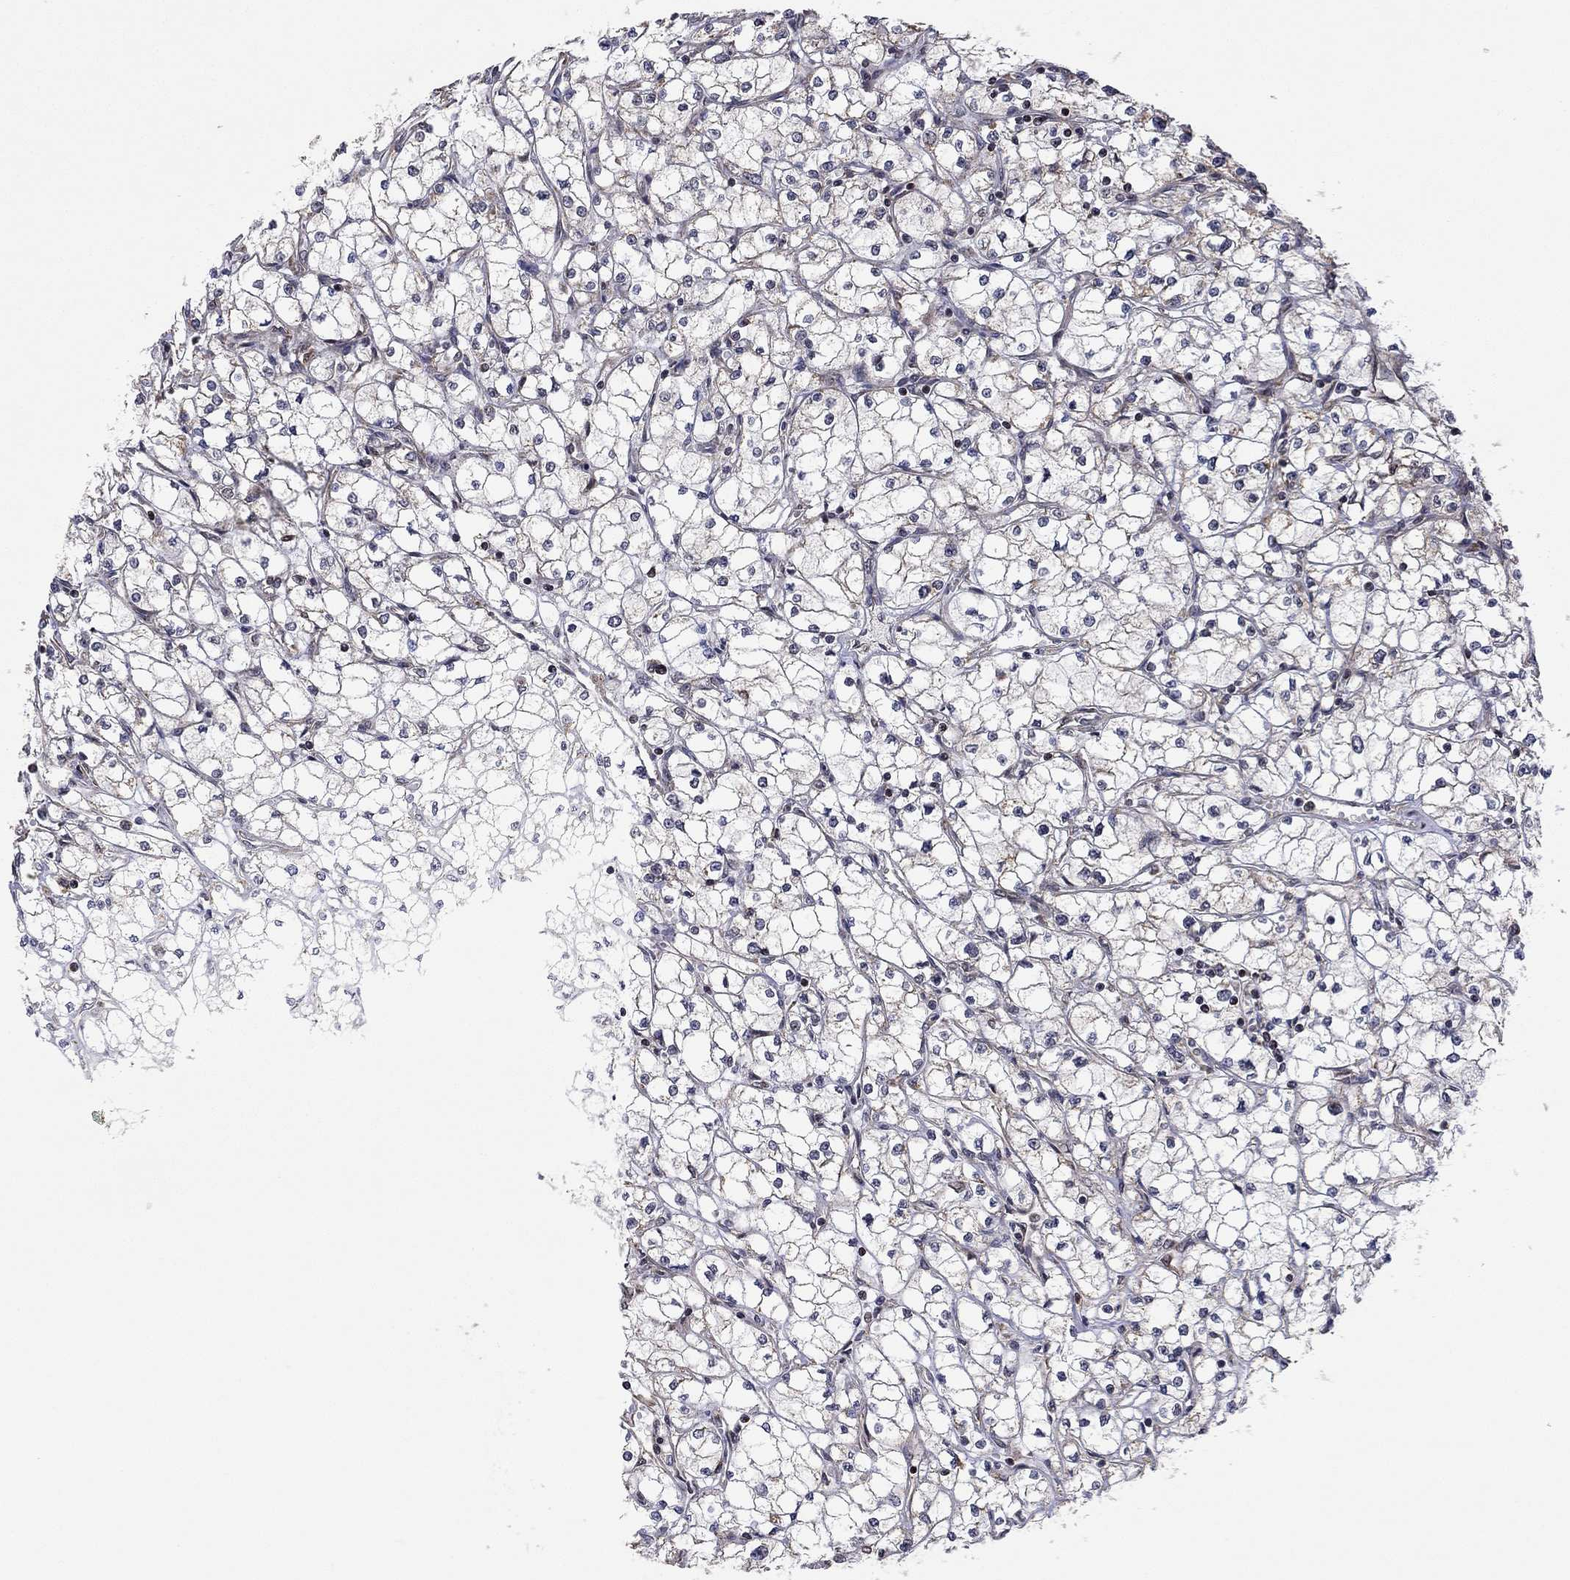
{"staining": {"intensity": "weak", "quantity": "<25%", "location": "cytoplasmic/membranous"}, "tissue": "renal cancer", "cell_type": "Tumor cells", "image_type": "cancer", "snomed": [{"axis": "morphology", "description": "Adenocarcinoma, NOS"}, {"axis": "topography", "description": "Kidney"}], "caption": "This is an IHC photomicrograph of renal cancer (adenocarcinoma). There is no positivity in tumor cells.", "gene": "TDP1", "patient": {"sex": "male", "age": 67}}